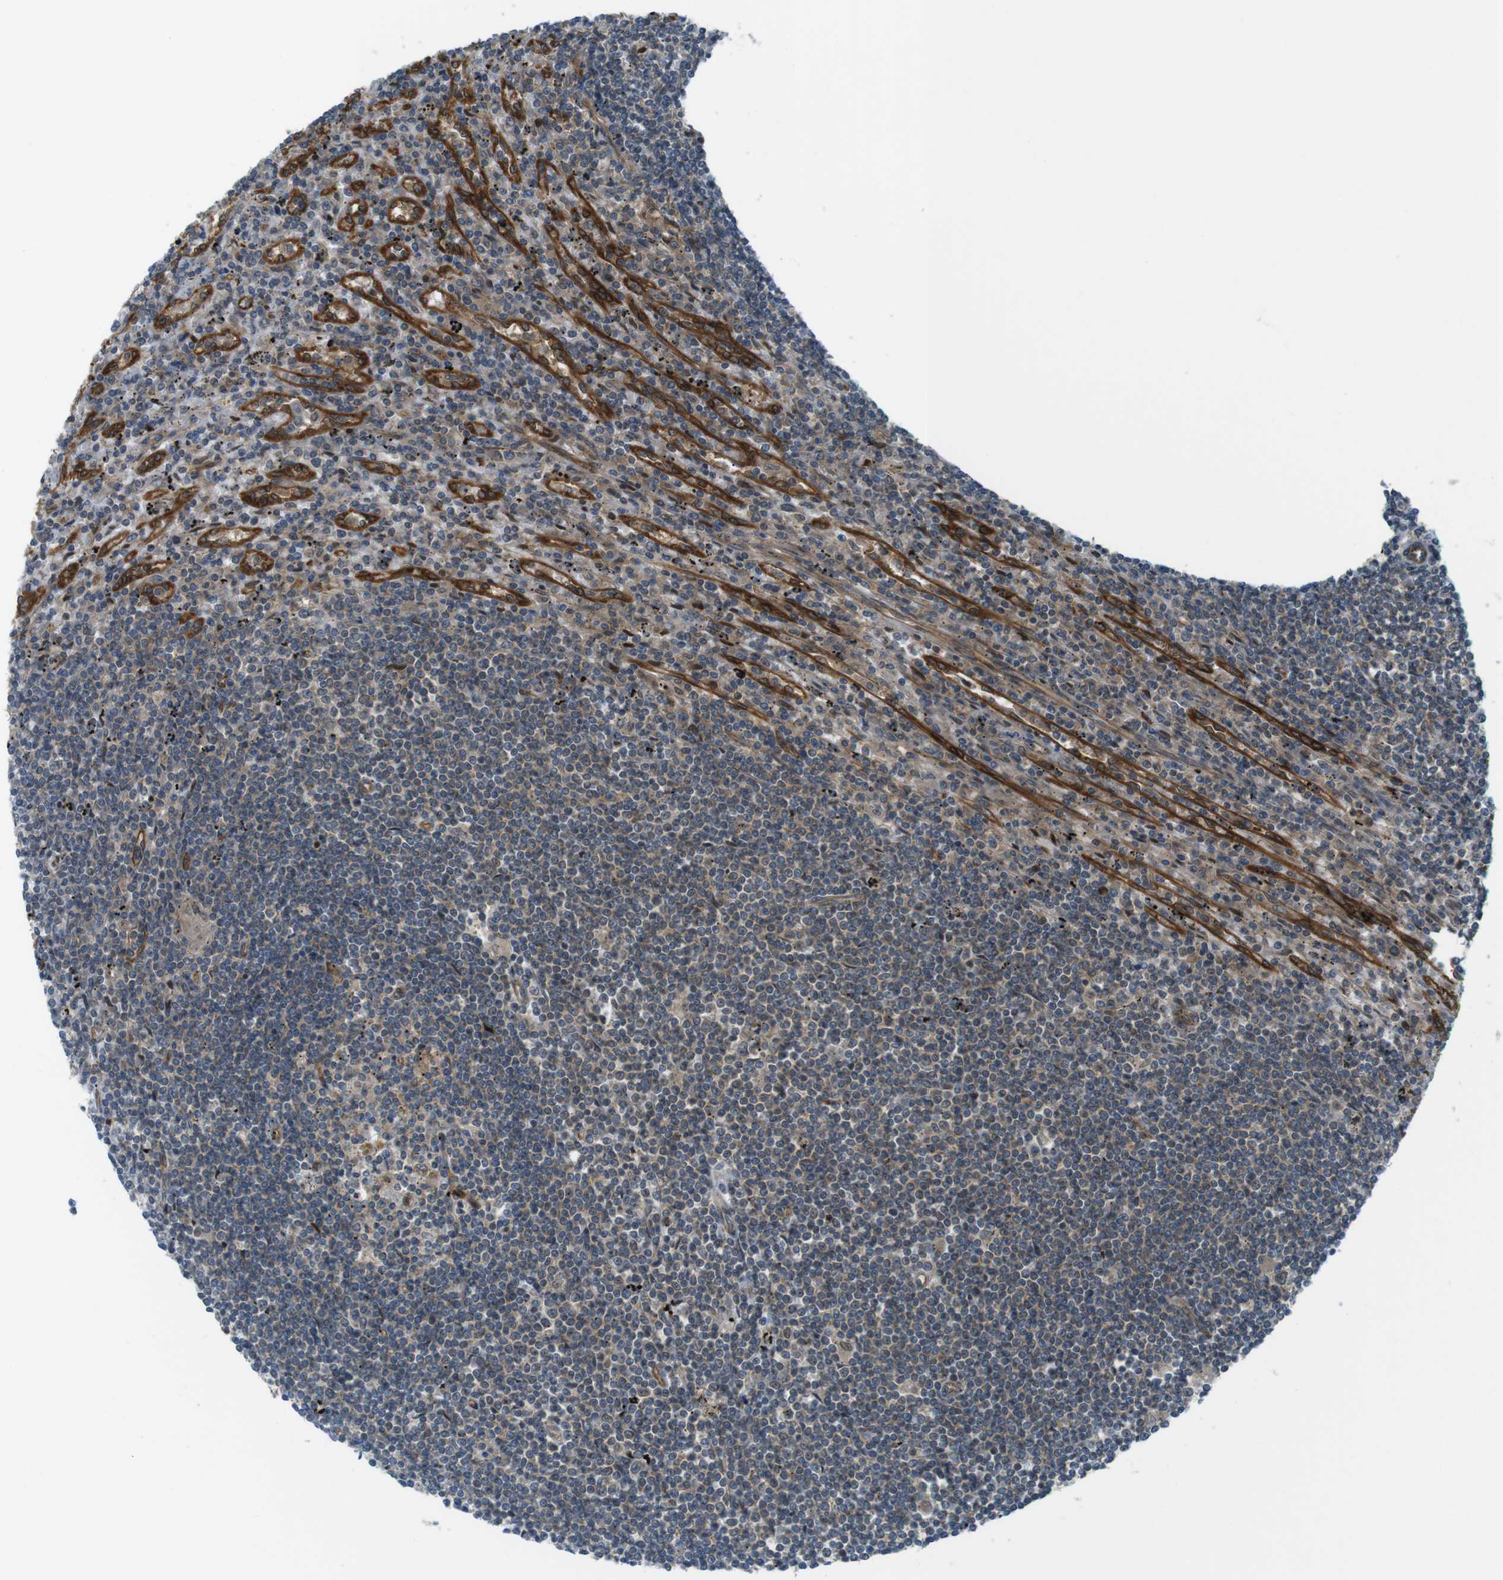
{"staining": {"intensity": "weak", "quantity": ">75%", "location": "cytoplasmic/membranous"}, "tissue": "lymphoma", "cell_type": "Tumor cells", "image_type": "cancer", "snomed": [{"axis": "morphology", "description": "Malignant lymphoma, non-Hodgkin's type, Low grade"}, {"axis": "topography", "description": "Spleen"}], "caption": "This photomicrograph demonstrates lymphoma stained with immunohistochemistry to label a protein in brown. The cytoplasmic/membranous of tumor cells show weak positivity for the protein. Nuclei are counter-stained blue.", "gene": "TSC1", "patient": {"sex": "male", "age": 76}}